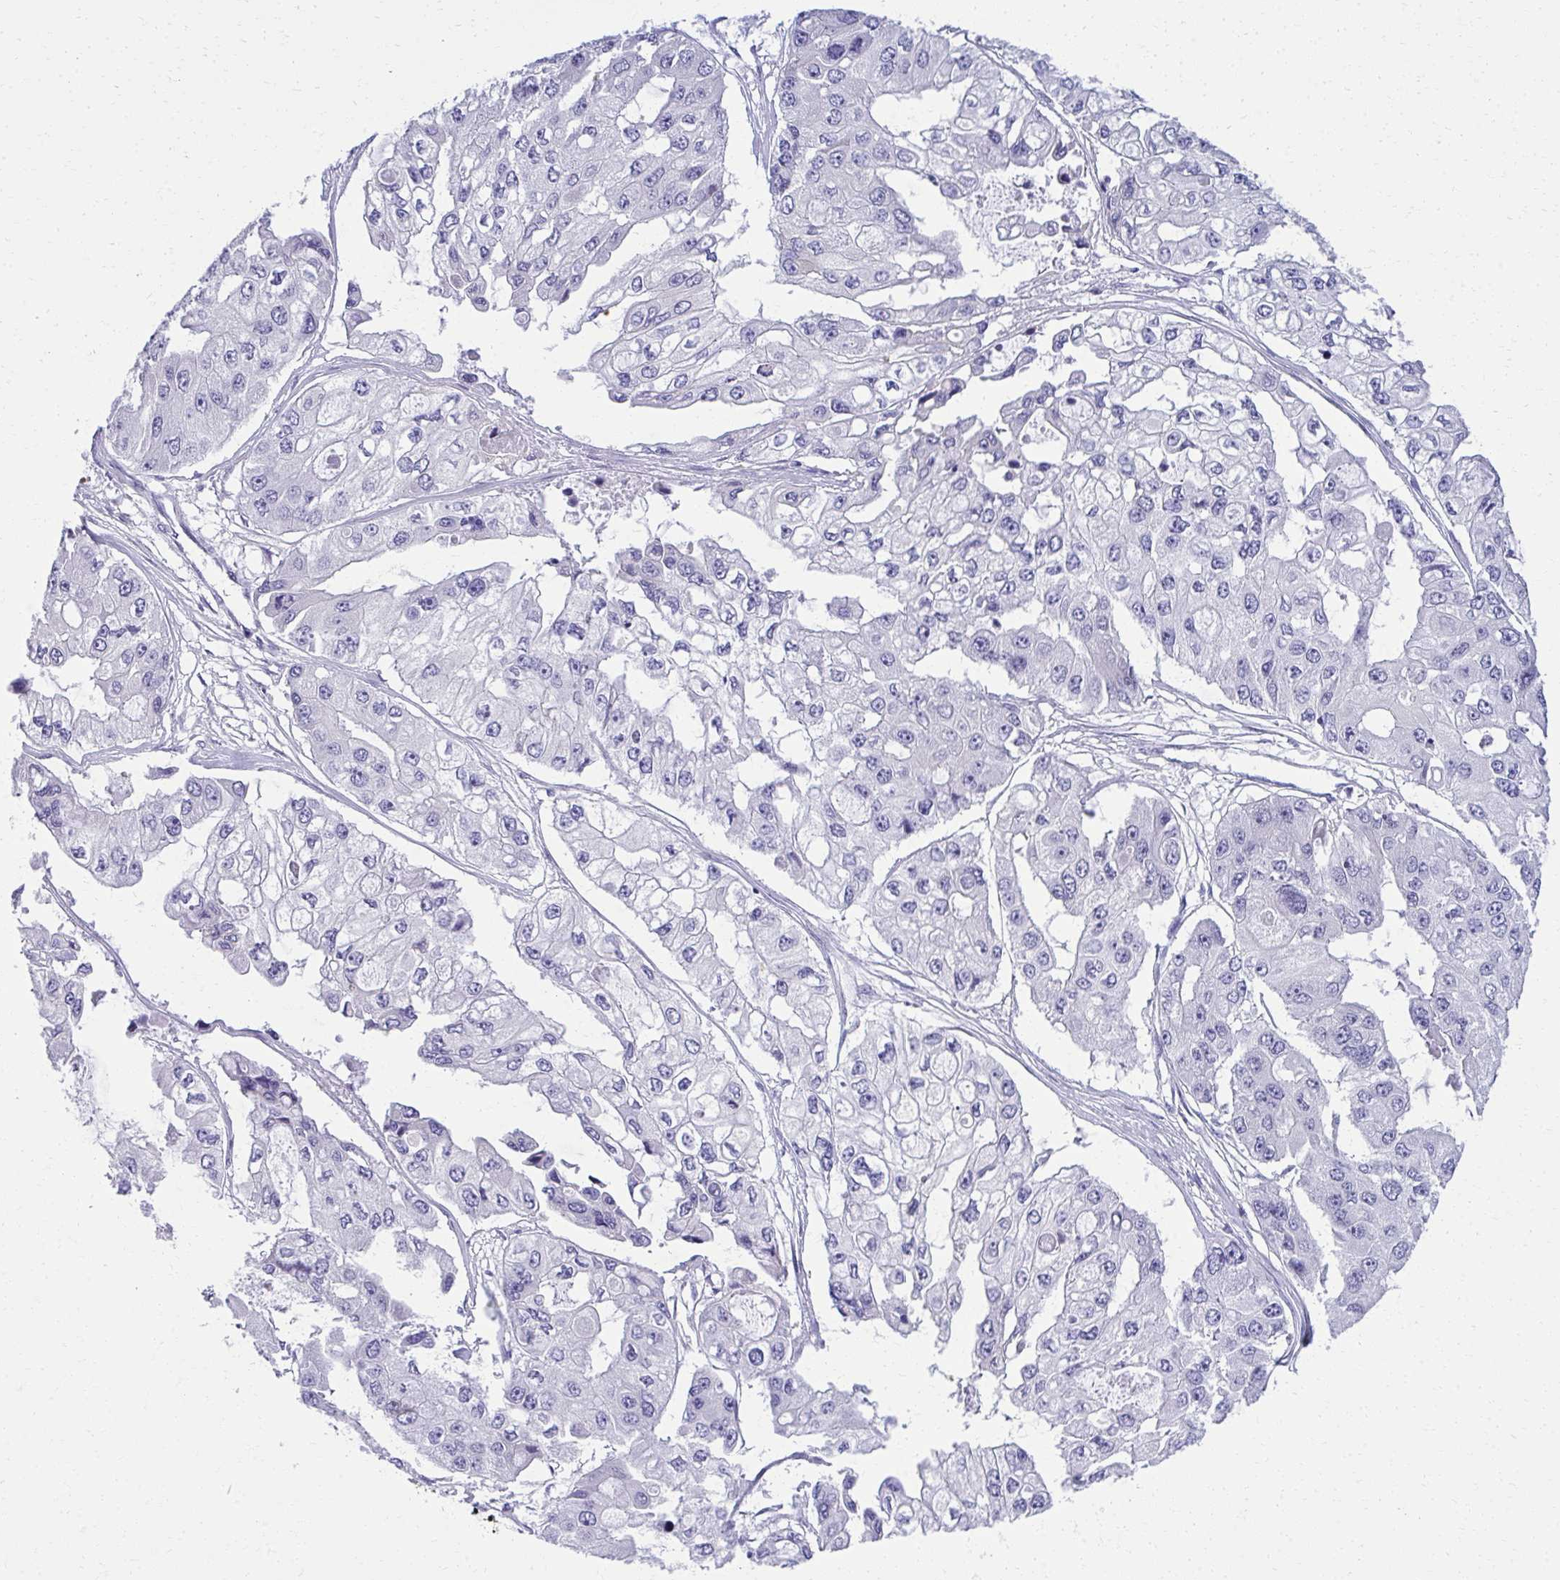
{"staining": {"intensity": "negative", "quantity": "none", "location": "none"}, "tissue": "ovarian cancer", "cell_type": "Tumor cells", "image_type": "cancer", "snomed": [{"axis": "morphology", "description": "Cystadenocarcinoma, serous, NOS"}, {"axis": "topography", "description": "Ovary"}], "caption": "A micrograph of serous cystadenocarcinoma (ovarian) stained for a protein reveals no brown staining in tumor cells.", "gene": "AIG1", "patient": {"sex": "female", "age": 56}}